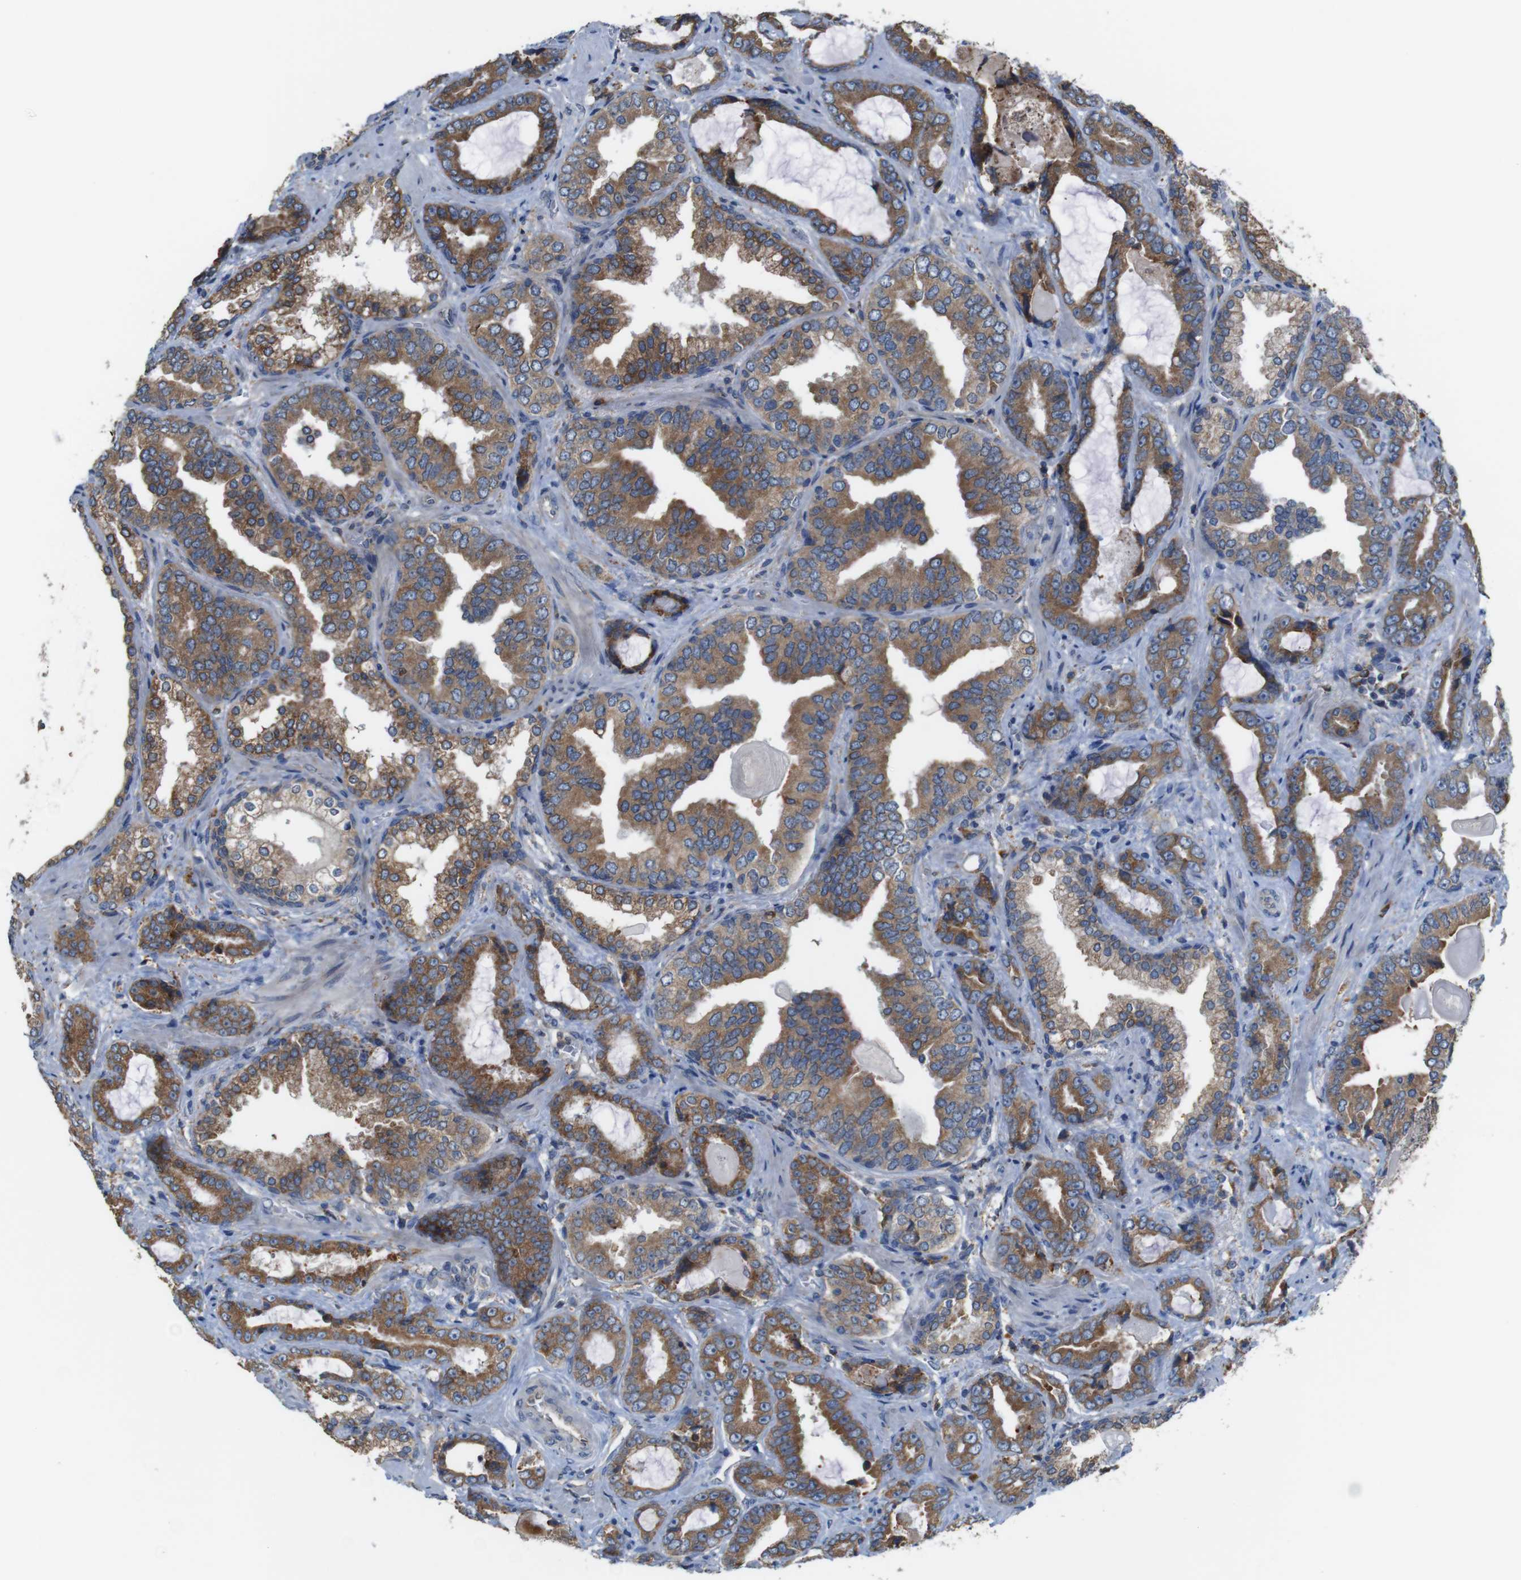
{"staining": {"intensity": "moderate", "quantity": ">75%", "location": "cytoplasmic/membranous"}, "tissue": "prostate cancer", "cell_type": "Tumor cells", "image_type": "cancer", "snomed": [{"axis": "morphology", "description": "Adenocarcinoma, Low grade"}, {"axis": "topography", "description": "Prostate"}], "caption": "Immunohistochemical staining of prostate cancer (low-grade adenocarcinoma) reveals medium levels of moderate cytoplasmic/membranous expression in about >75% of tumor cells.", "gene": "UGGT1", "patient": {"sex": "male", "age": 60}}